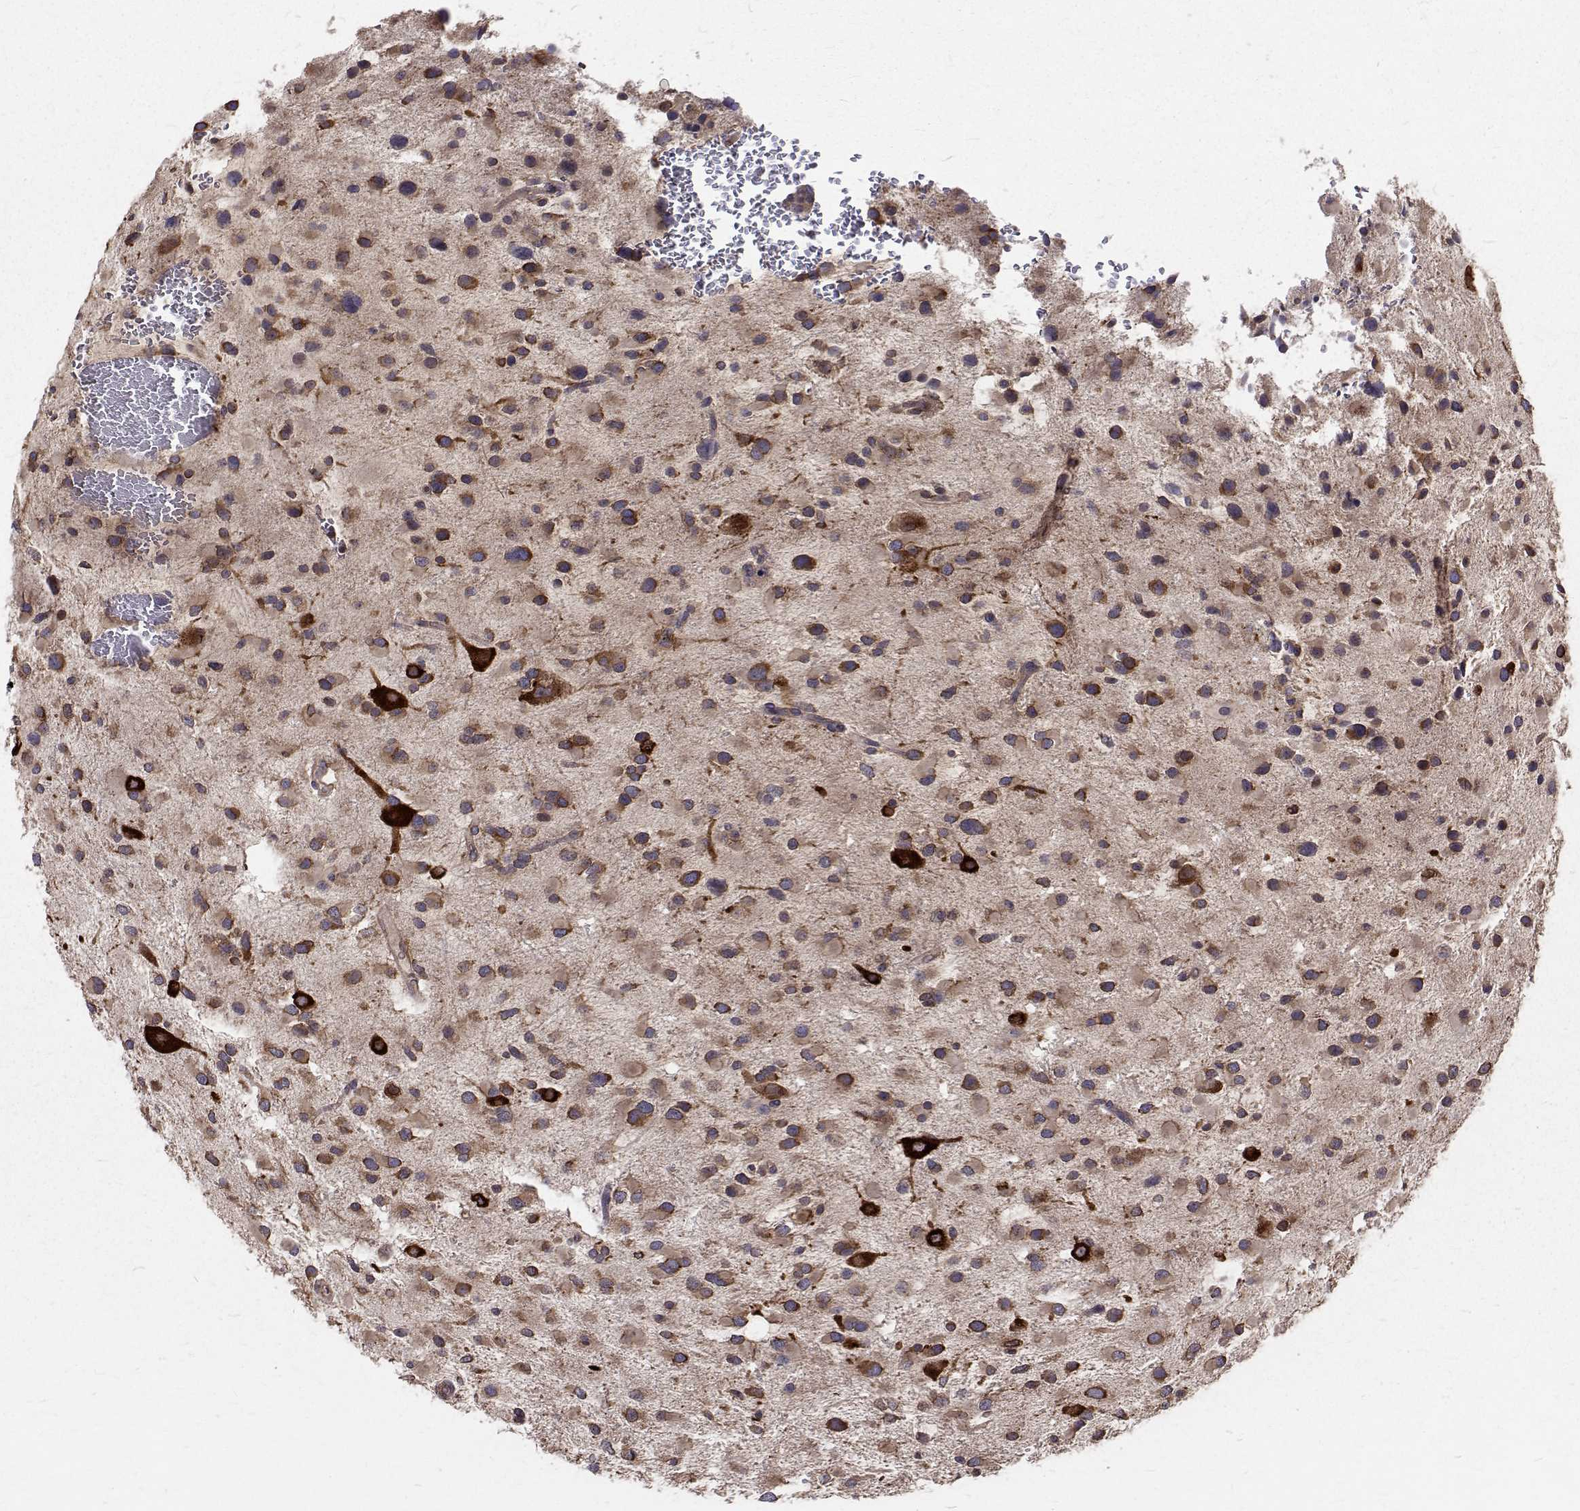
{"staining": {"intensity": "moderate", "quantity": ">75%", "location": "cytoplasmic/membranous"}, "tissue": "glioma", "cell_type": "Tumor cells", "image_type": "cancer", "snomed": [{"axis": "morphology", "description": "Glioma, malignant, Low grade"}, {"axis": "topography", "description": "Brain"}], "caption": "A brown stain labels moderate cytoplasmic/membranous positivity of a protein in human malignant glioma (low-grade) tumor cells. Using DAB (3,3'-diaminobenzidine) (brown) and hematoxylin (blue) stains, captured at high magnification using brightfield microscopy.", "gene": "FARSB", "patient": {"sex": "female", "age": 32}}